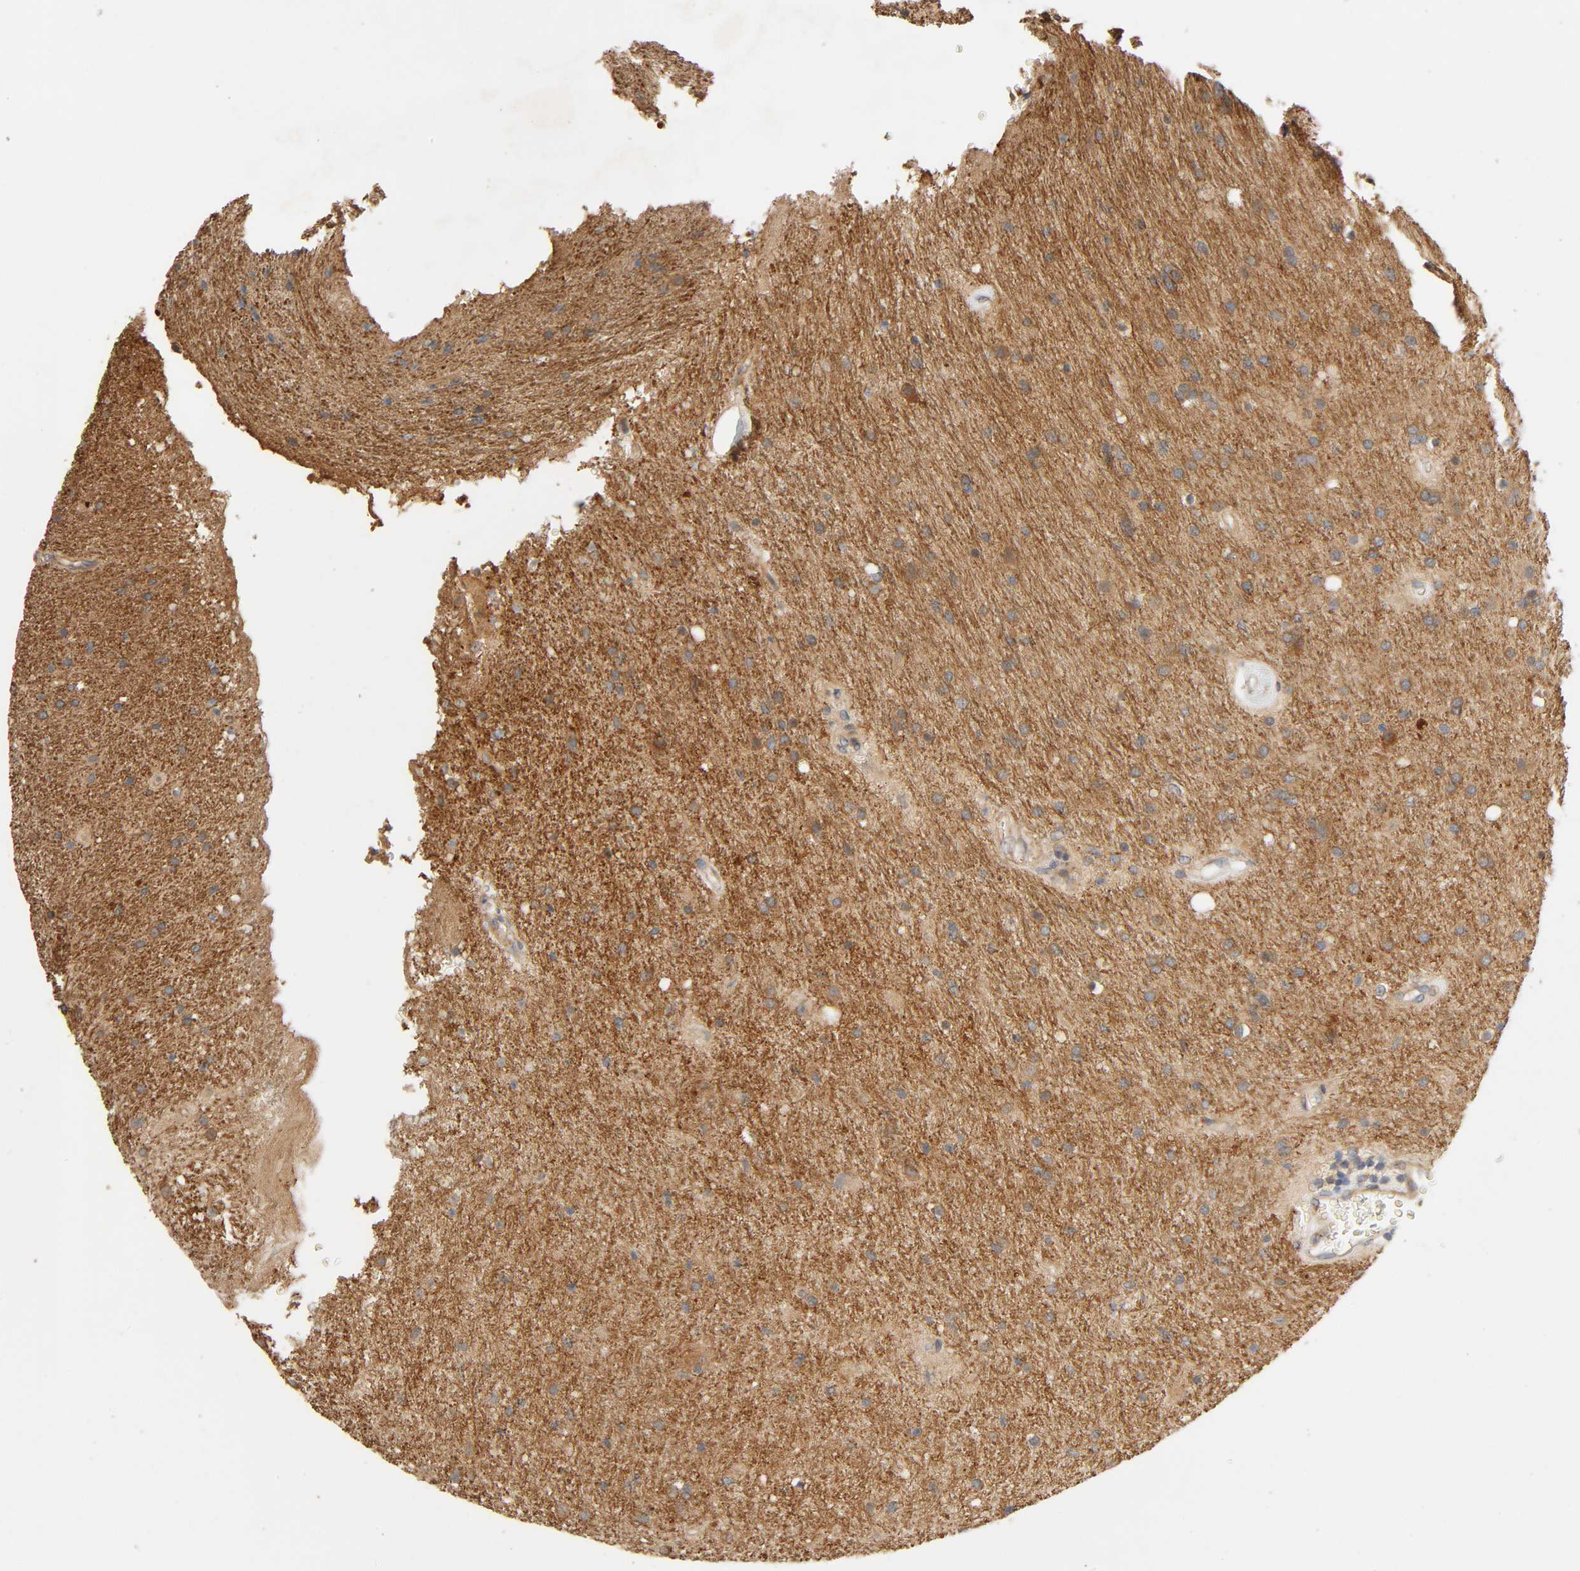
{"staining": {"intensity": "strong", "quantity": ">75%", "location": "cytoplasmic/membranous"}, "tissue": "glioma", "cell_type": "Tumor cells", "image_type": "cancer", "snomed": [{"axis": "morphology", "description": "Normal tissue, NOS"}, {"axis": "morphology", "description": "Glioma, malignant, High grade"}, {"axis": "topography", "description": "Cerebral cortex"}], "caption": "Brown immunohistochemical staining in human glioma demonstrates strong cytoplasmic/membranous staining in approximately >75% of tumor cells.", "gene": "SGSM1", "patient": {"sex": "male", "age": 56}}